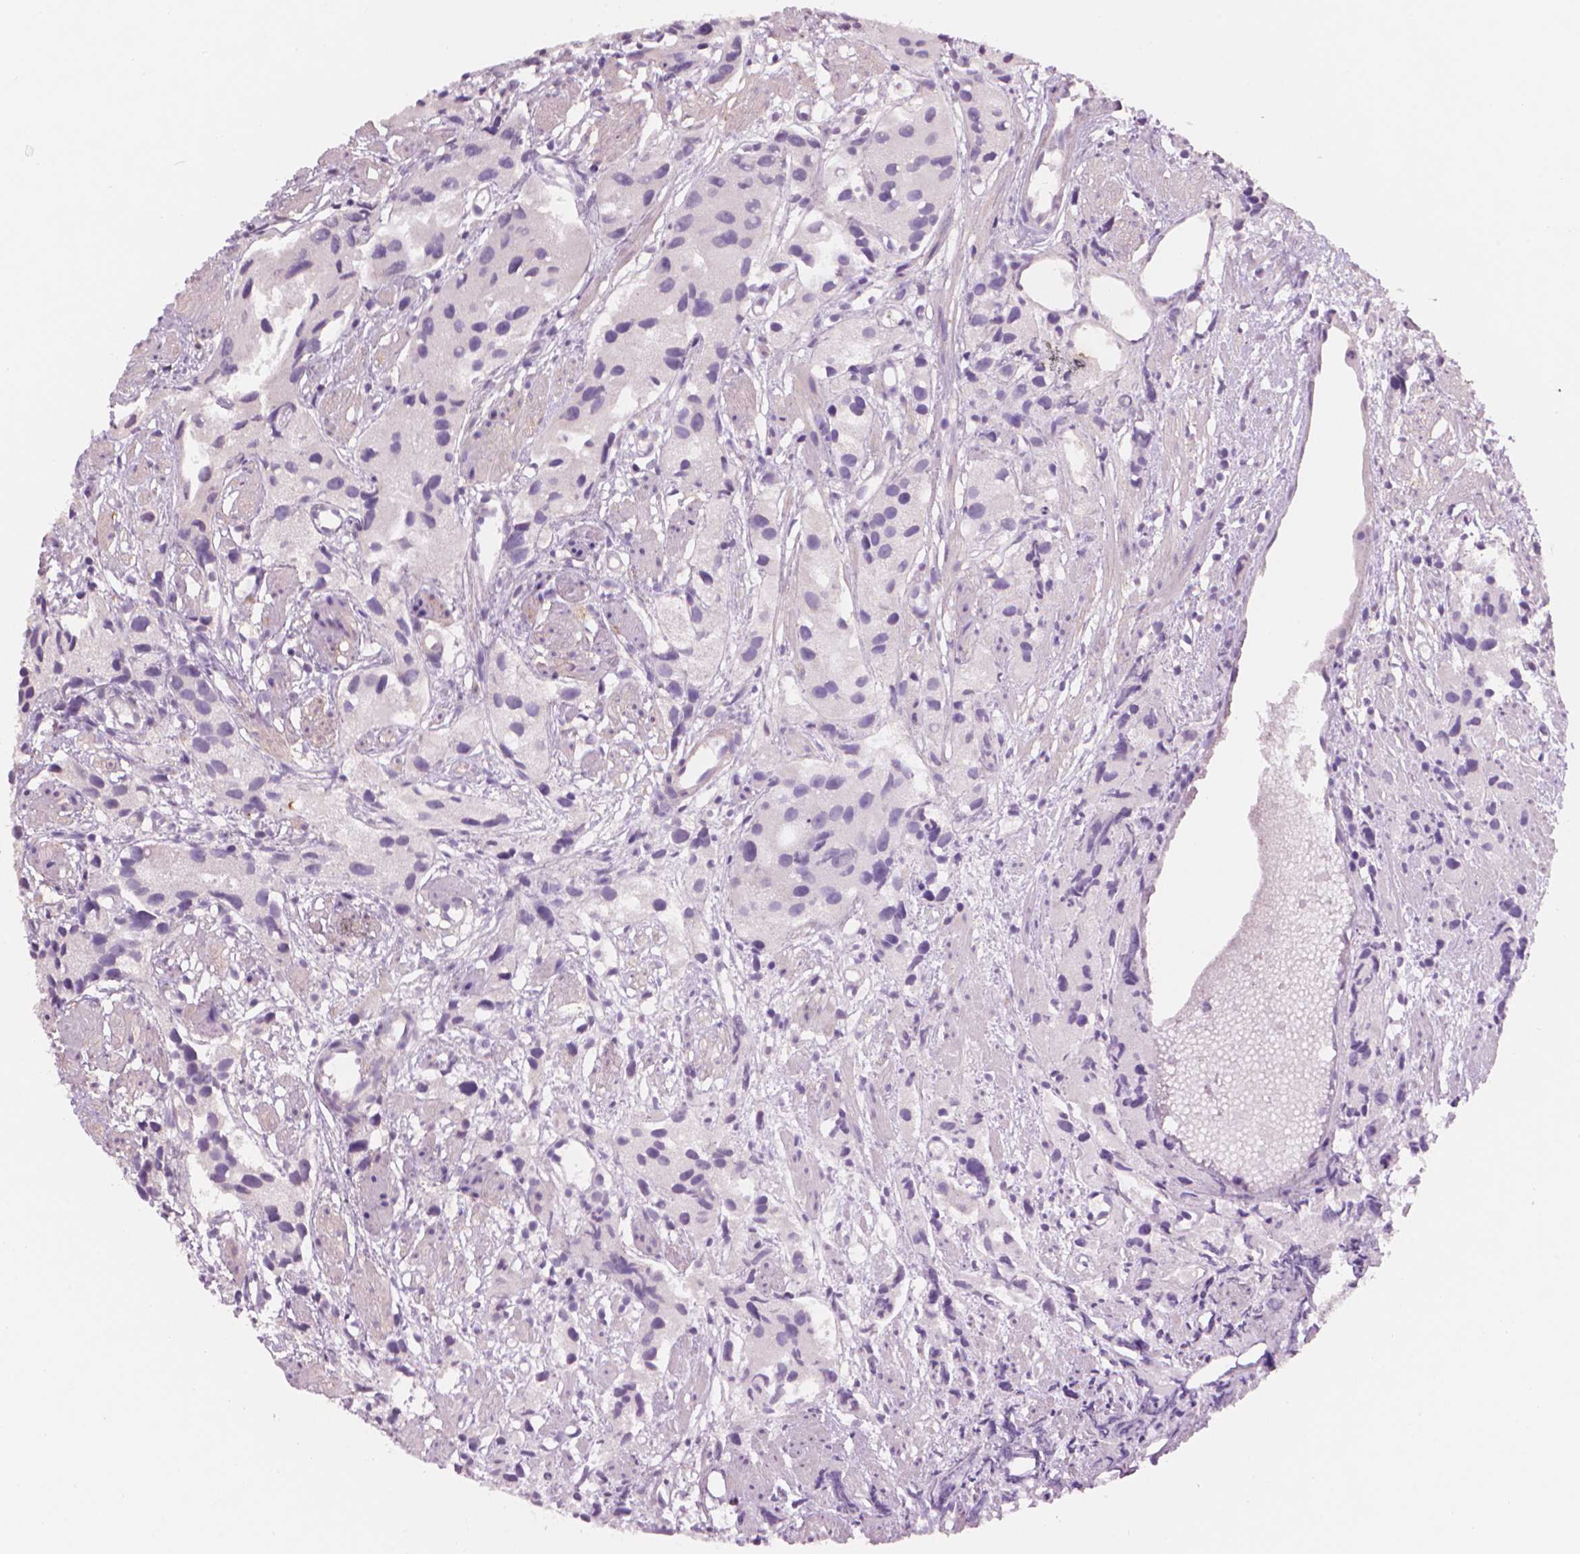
{"staining": {"intensity": "negative", "quantity": "none", "location": "none"}, "tissue": "prostate cancer", "cell_type": "Tumor cells", "image_type": "cancer", "snomed": [{"axis": "morphology", "description": "Adenocarcinoma, High grade"}, {"axis": "topography", "description": "Prostate"}], "caption": "This is an immunohistochemistry micrograph of human prostate cancer. There is no expression in tumor cells.", "gene": "ENO2", "patient": {"sex": "male", "age": 68}}